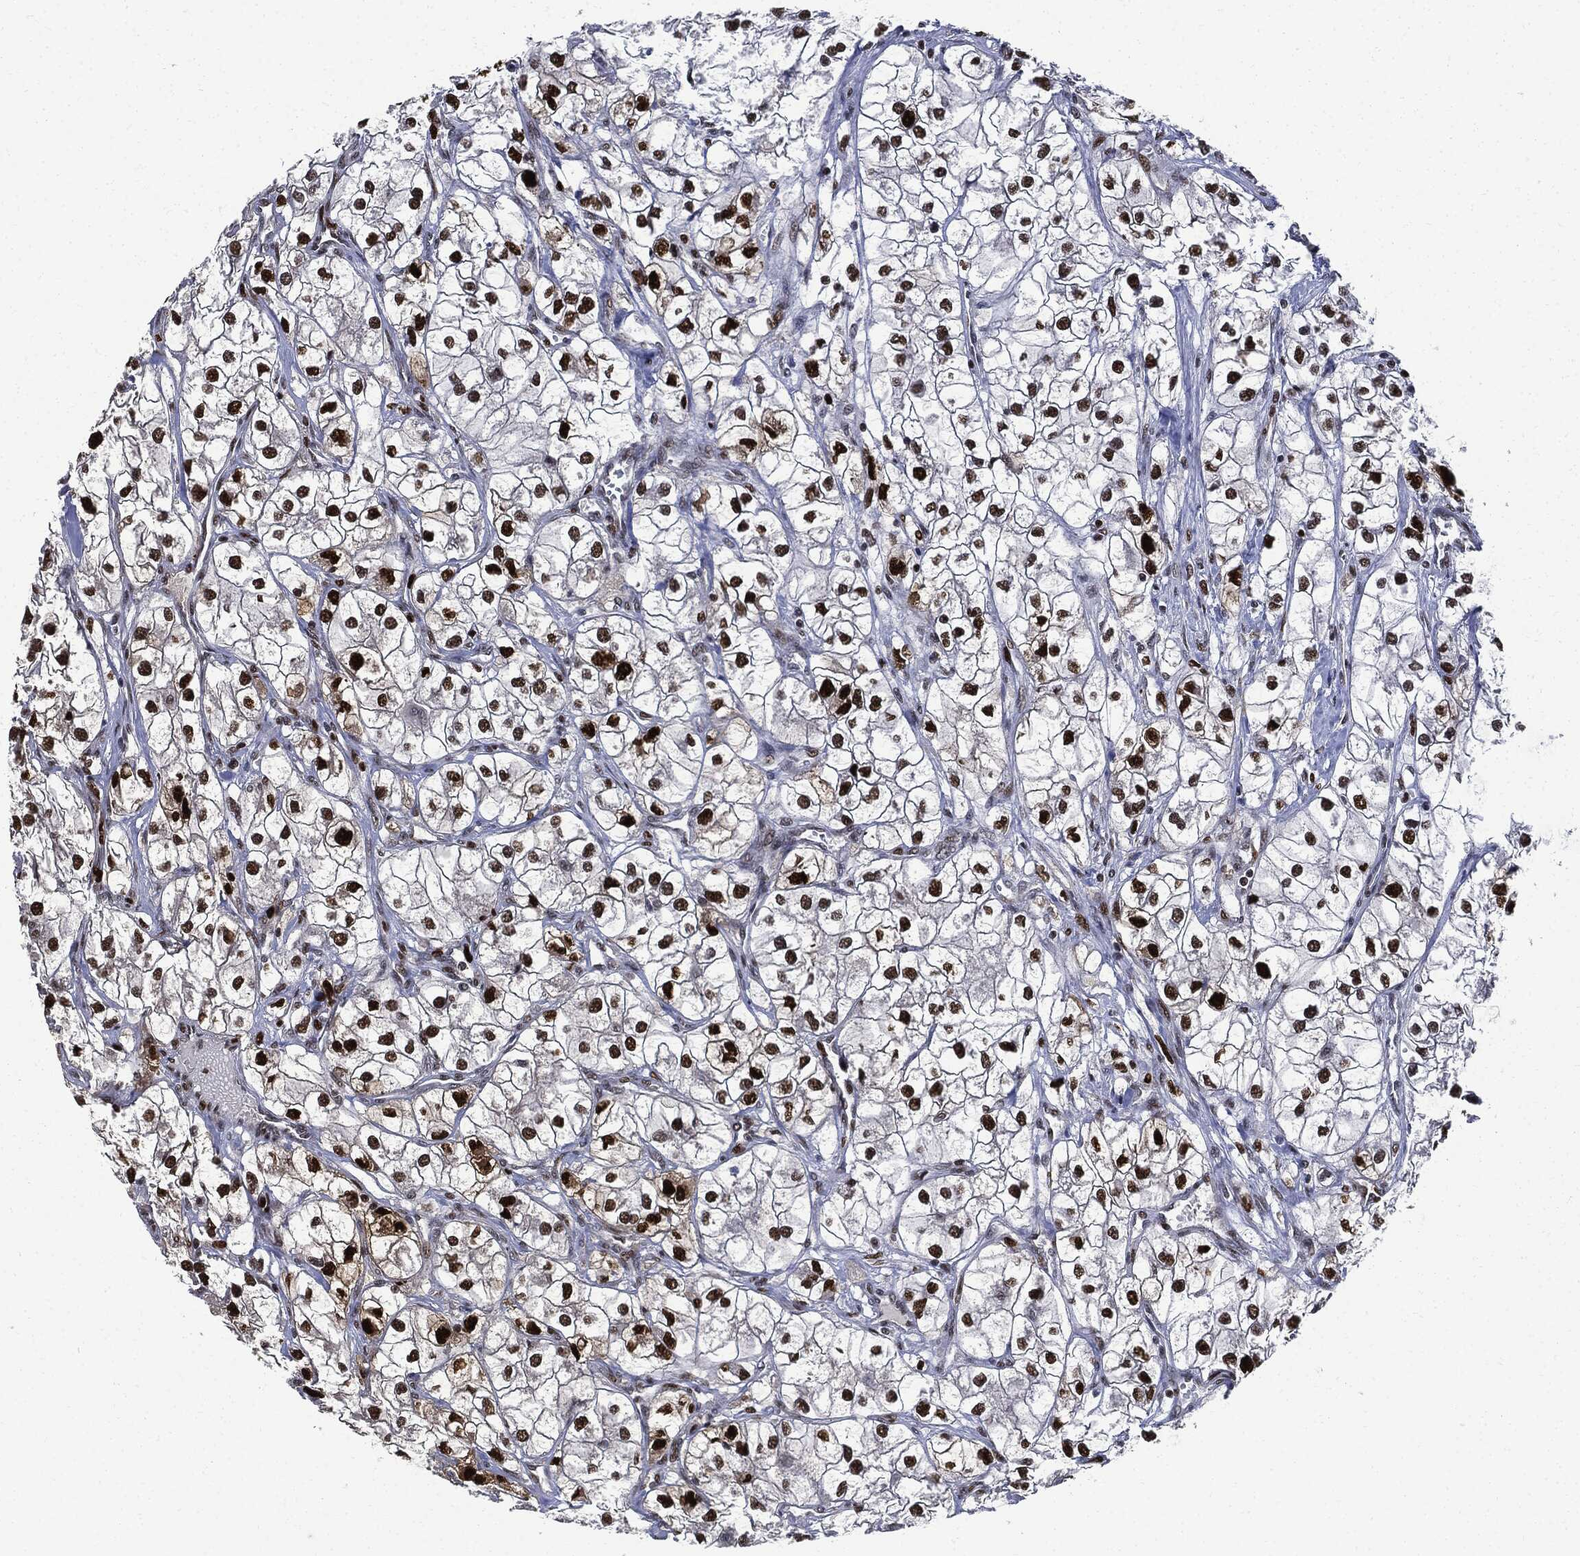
{"staining": {"intensity": "strong", "quantity": ">75%", "location": "nuclear"}, "tissue": "renal cancer", "cell_type": "Tumor cells", "image_type": "cancer", "snomed": [{"axis": "morphology", "description": "Adenocarcinoma, NOS"}, {"axis": "topography", "description": "Kidney"}], "caption": "A photomicrograph of renal cancer (adenocarcinoma) stained for a protein displays strong nuclear brown staining in tumor cells.", "gene": "PCNA", "patient": {"sex": "male", "age": 59}}